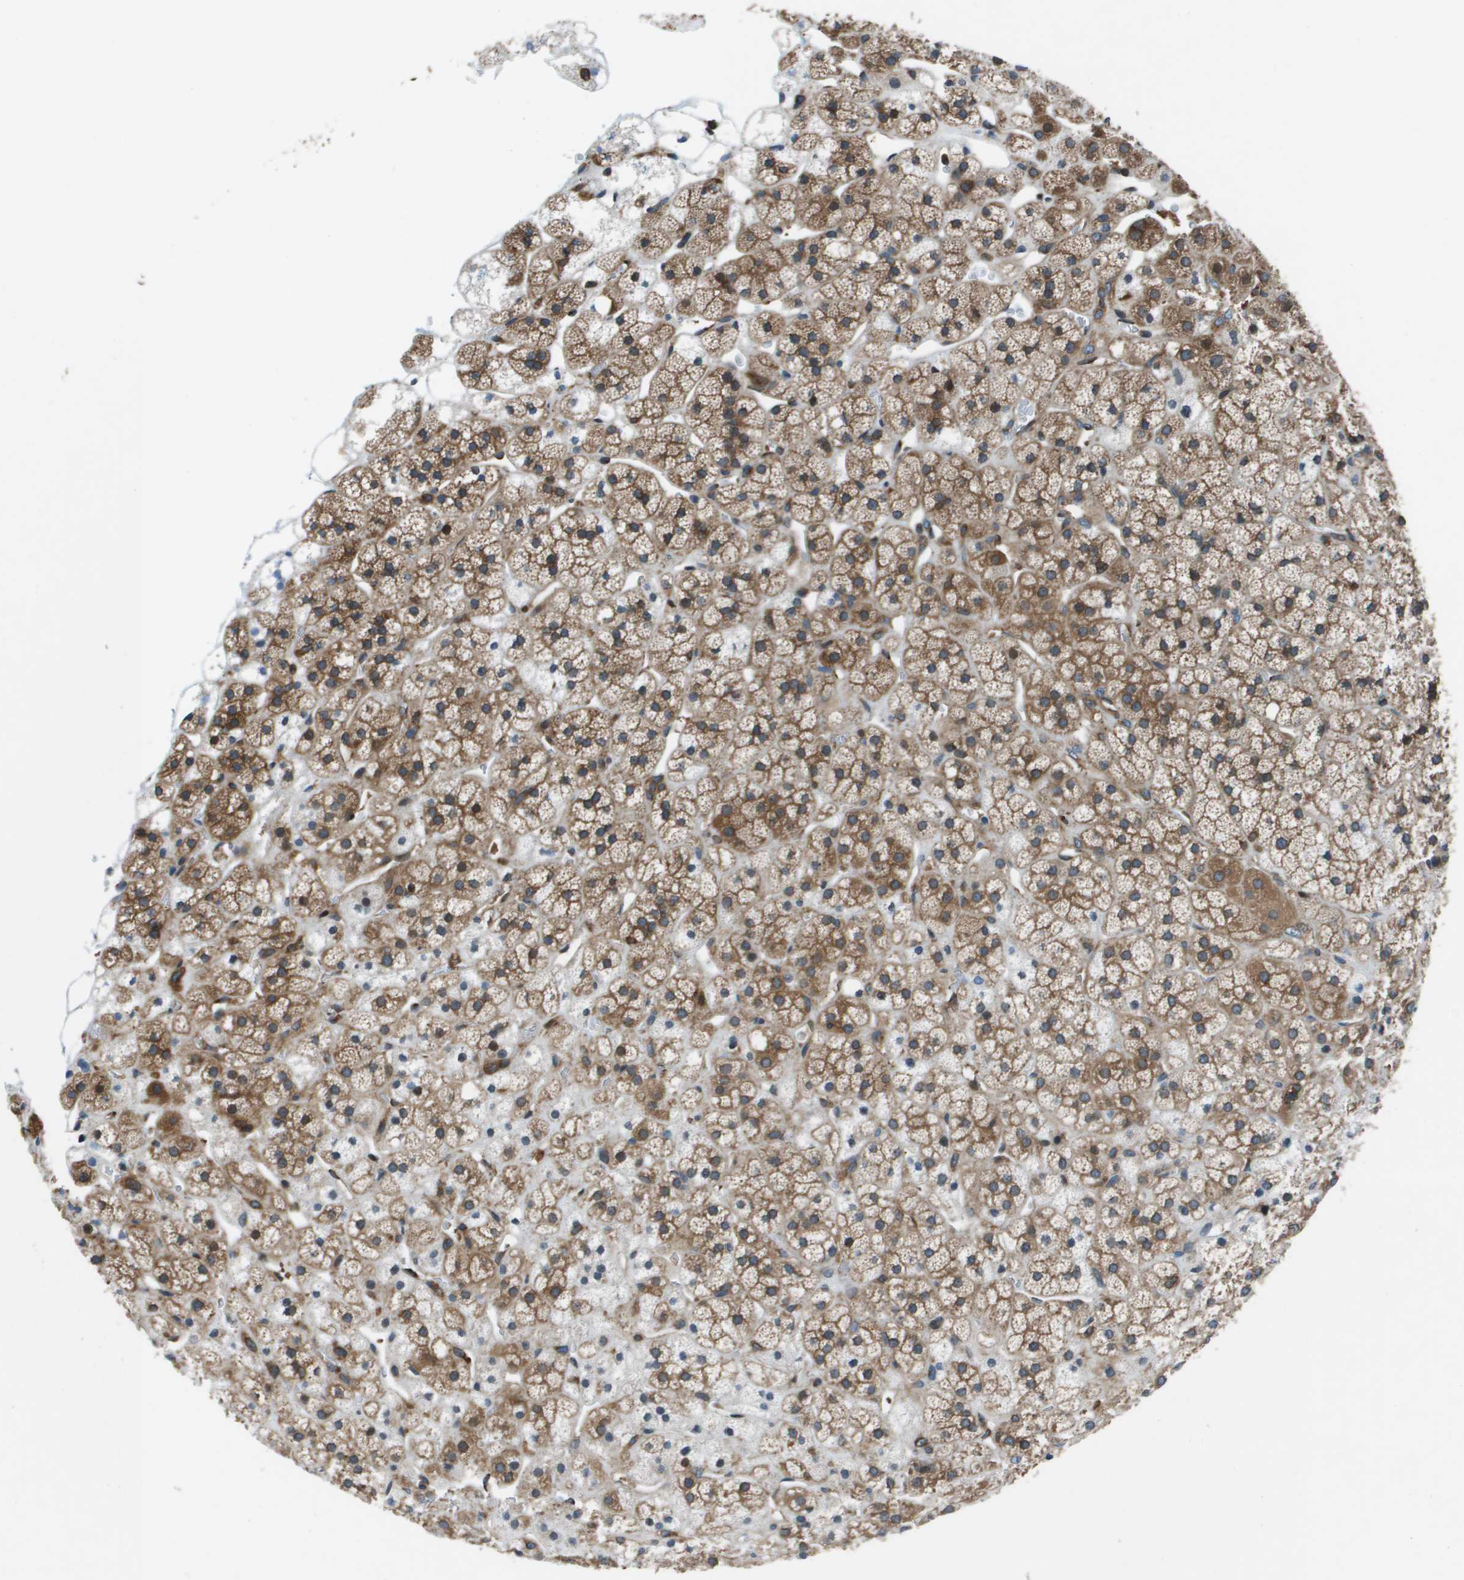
{"staining": {"intensity": "moderate", "quantity": ">75%", "location": "cytoplasmic/membranous"}, "tissue": "adrenal gland", "cell_type": "Glandular cells", "image_type": "normal", "snomed": [{"axis": "morphology", "description": "Normal tissue, NOS"}, {"axis": "topography", "description": "Adrenal gland"}], "caption": "Immunohistochemical staining of unremarkable human adrenal gland demonstrates medium levels of moderate cytoplasmic/membranous positivity in about >75% of glandular cells. Using DAB (brown) and hematoxylin (blue) stains, captured at high magnification using brightfield microscopy.", "gene": "ARFGAP2", "patient": {"sex": "male", "age": 56}}